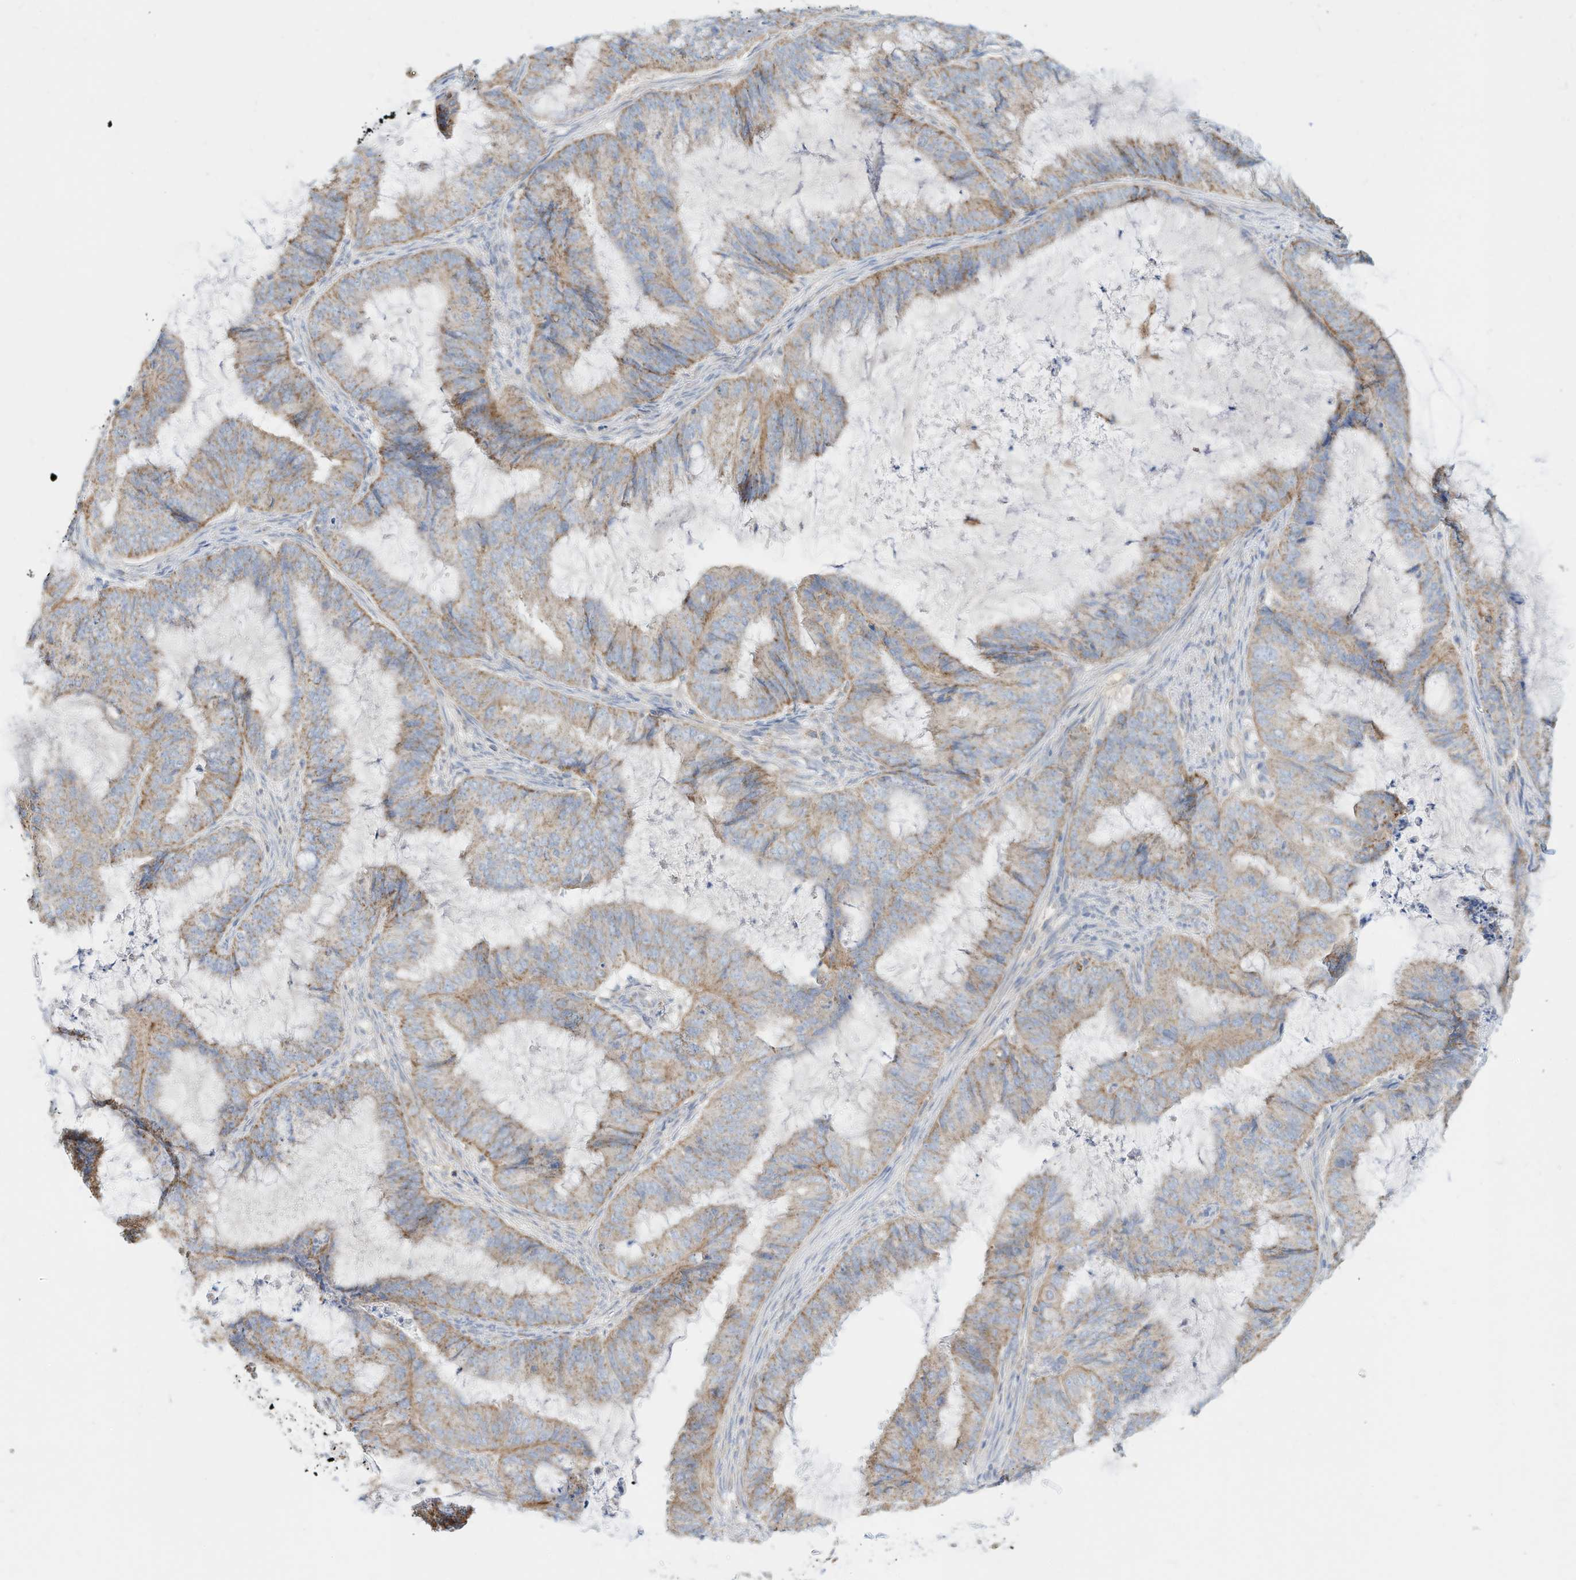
{"staining": {"intensity": "weak", "quantity": ">75%", "location": "cytoplasmic/membranous"}, "tissue": "endometrial cancer", "cell_type": "Tumor cells", "image_type": "cancer", "snomed": [{"axis": "morphology", "description": "Adenocarcinoma, NOS"}, {"axis": "topography", "description": "Endometrium"}], "caption": "The image exhibits a brown stain indicating the presence of a protein in the cytoplasmic/membranous of tumor cells in endometrial cancer.", "gene": "RHOH", "patient": {"sex": "female", "age": 81}}